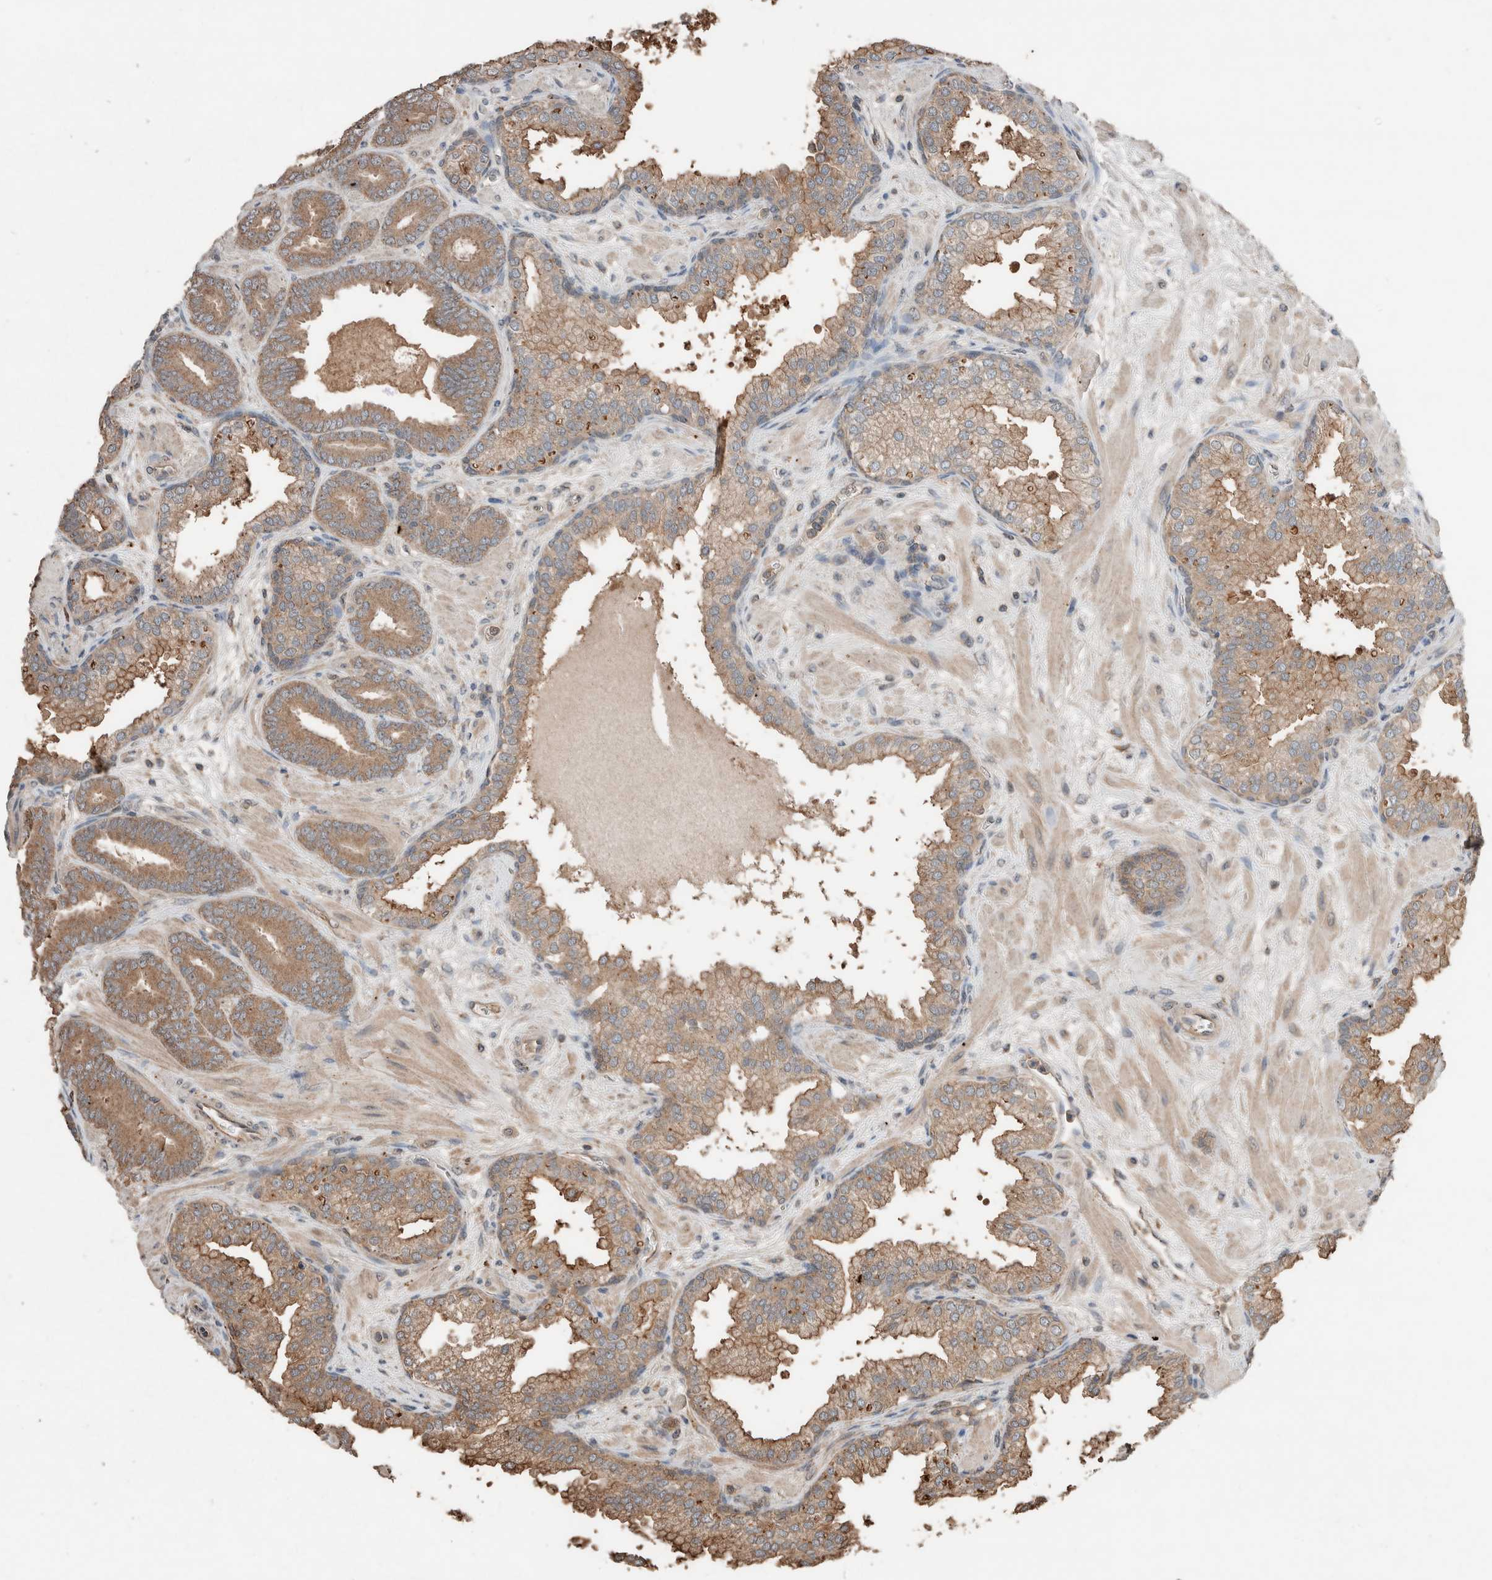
{"staining": {"intensity": "weak", "quantity": ">75%", "location": "cytoplasmic/membranous"}, "tissue": "prostate cancer", "cell_type": "Tumor cells", "image_type": "cancer", "snomed": [{"axis": "morphology", "description": "Adenocarcinoma, Low grade"}, {"axis": "topography", "description": "Prostate"}], "caption": "DAB (3,3'-diaminobenzidine) immunohistochemical staining of human prostate adenocarcinoma (low-grade) shows weak cytoplasmic/membranous protein expression in approximately >75% of tumor cells. Ihc stains the protein of interest in brown and the nuclei are stained blue.", "gene": "ERAP2", "patient": {"sex": "male", "age": 62}}